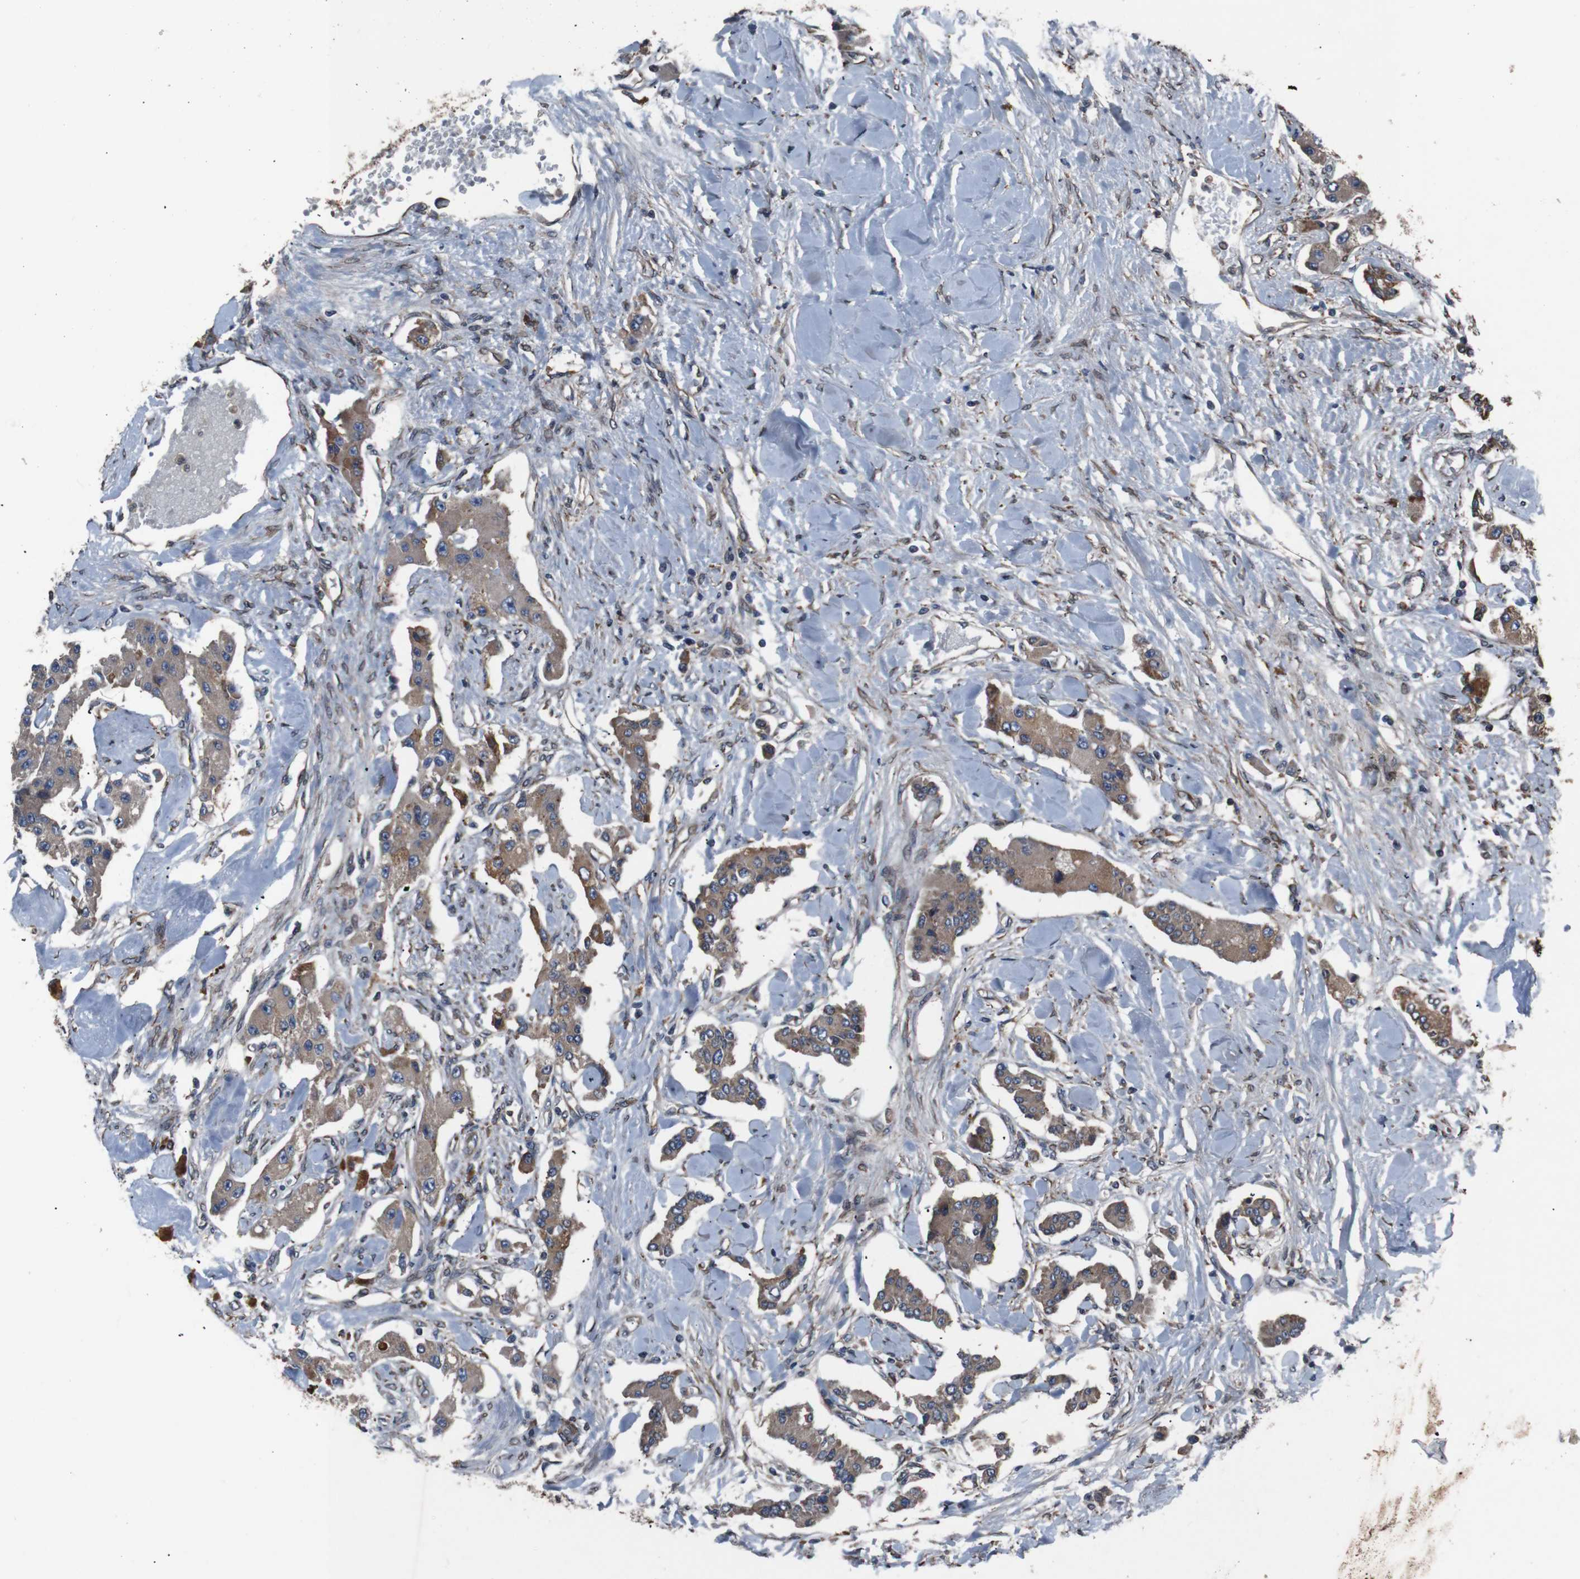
{"staining": {"intensity": "moderate", "quantity": ">75%", "location": "cytoplasmic/membranous"}, "tissue": "carcinoid", "cell_type": "Tumor cells", "image_type": "cancer", "snomed": [{"axis": "morphology", "description": "Carcinoid, malignant, NOS"}, {"axis": "topography", "description": "Pancreas"}], "caption": "The image reveals a brown stain indicating the presence of a protein in the cytoplasmic/membranous of tumor cells in carcinoid. (IHC, brightfield microscopy, high magnification).", "gene": "SIGMAR1", "patient": {"sex": "male", "age": 41}}